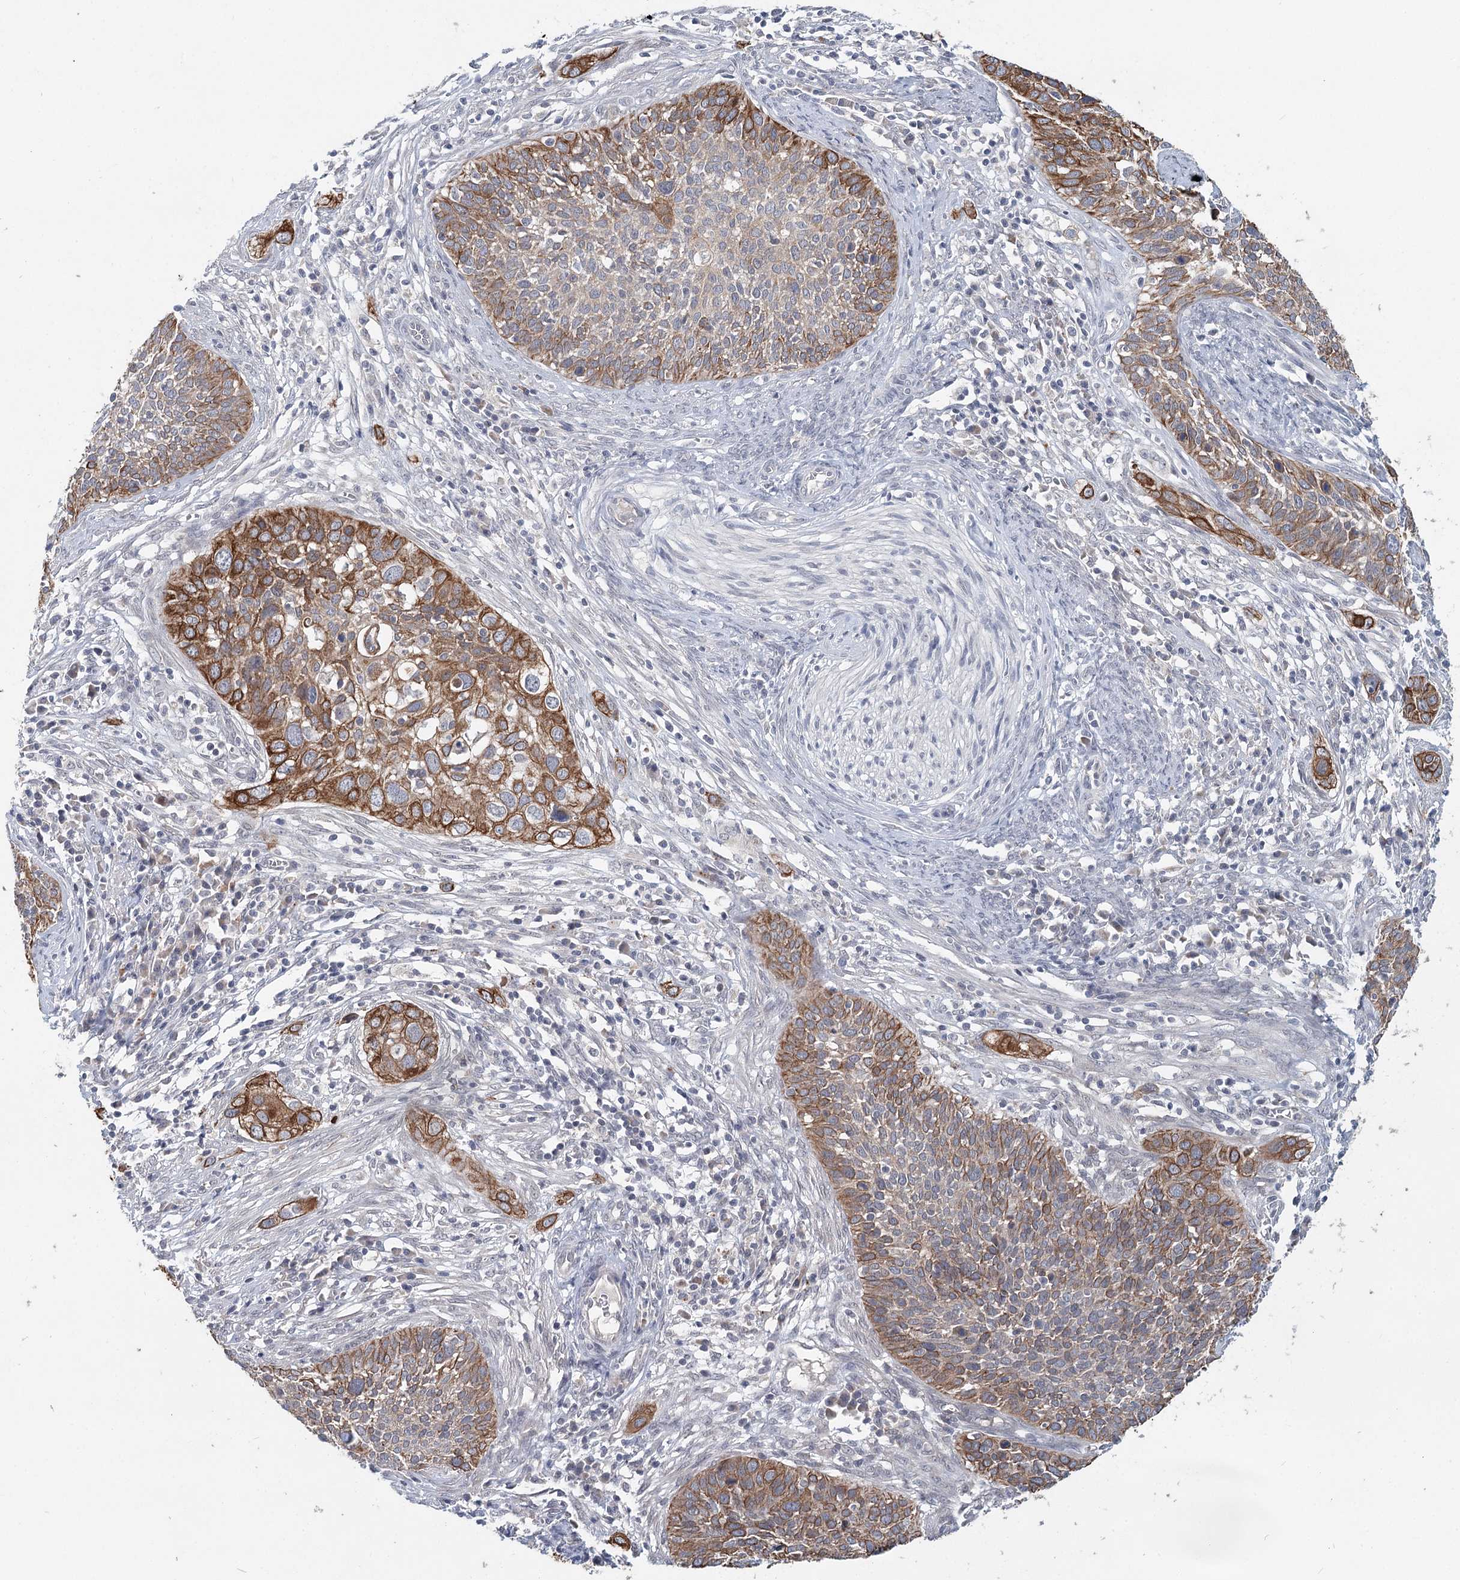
{"staining": {"intensity": "moderate", "quantity": ">75%", "location": "cytoplasmic/membranous"}, "tissue": "cervical cancer", "cell_type": "Tumor cells", "image_type": "cancer", "snomed": [{"axis": "morphology", "description": "Squamous cell carcinoma, NOS"}, {"axis": "topography", "description": "Cervix"}], "caption": "Immunohistochemical staining of human cervical squamous cell carcinoma reveals medium levels of moderate cytoplasmic/membranous positivity in approximately >75% of tumor cells.", "gene": "FBXO7", "patient": {"sex": "female", "age": 34}}